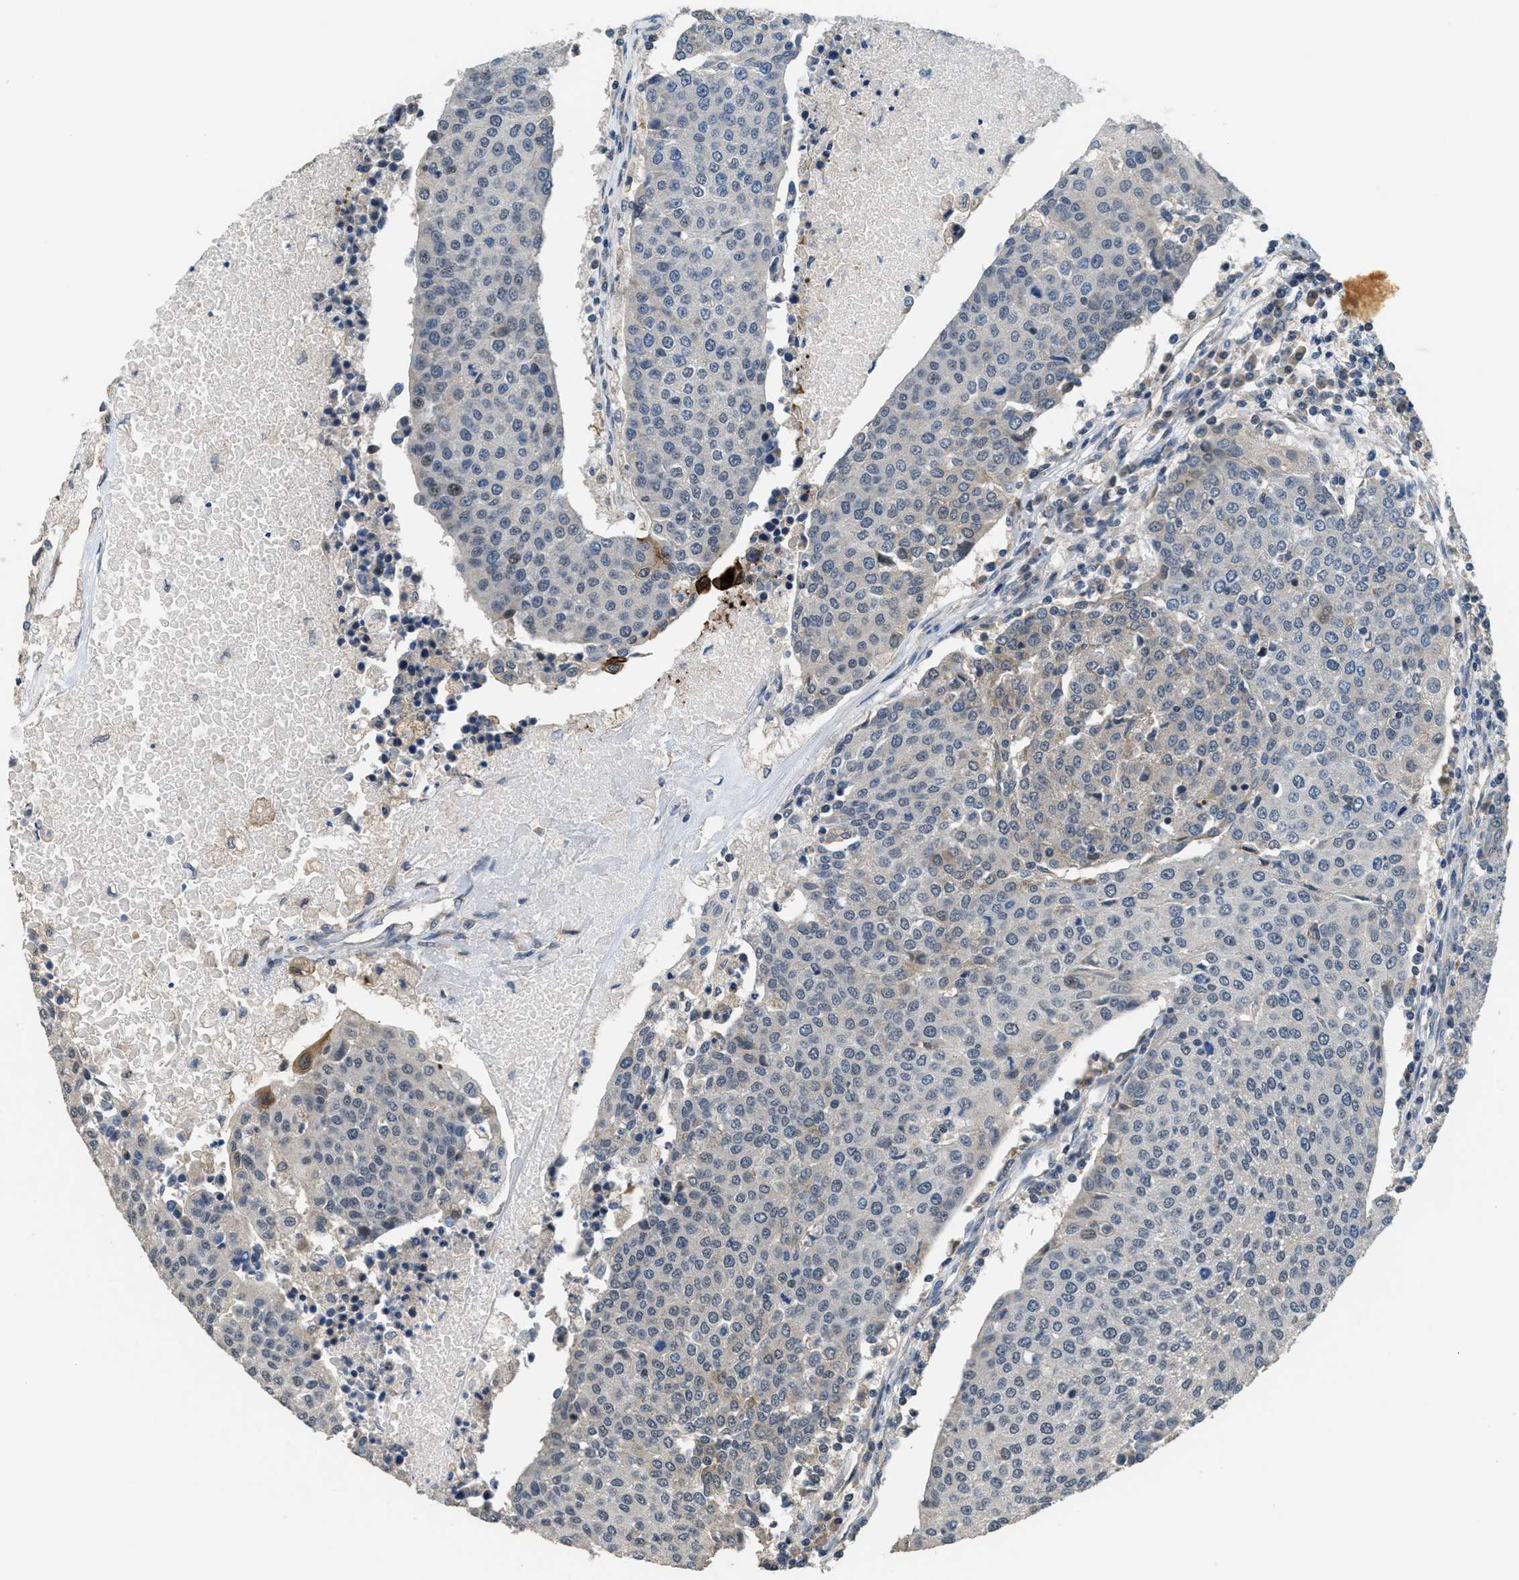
{"staining": {"intensity": "weak", "quantity": "<25%", "location": "nuclear"}, "tissue": "urothelial cancer", "cell_type": "Tumor cells", "image_type": "cancer", "snomed": [{"axis": "morphology", "description": "Urothelial carcinoma, High grade"}, {"axis": "topography", "description": "Urinary bladder"}], "caption": "The immunohistochemistry (IHC) micrograph has no significant positivity in tumor cells of high-grade urothelial carcinoma tissue.", "gene": "NAT1", "patient": {"sex": "female", "age": 85}}